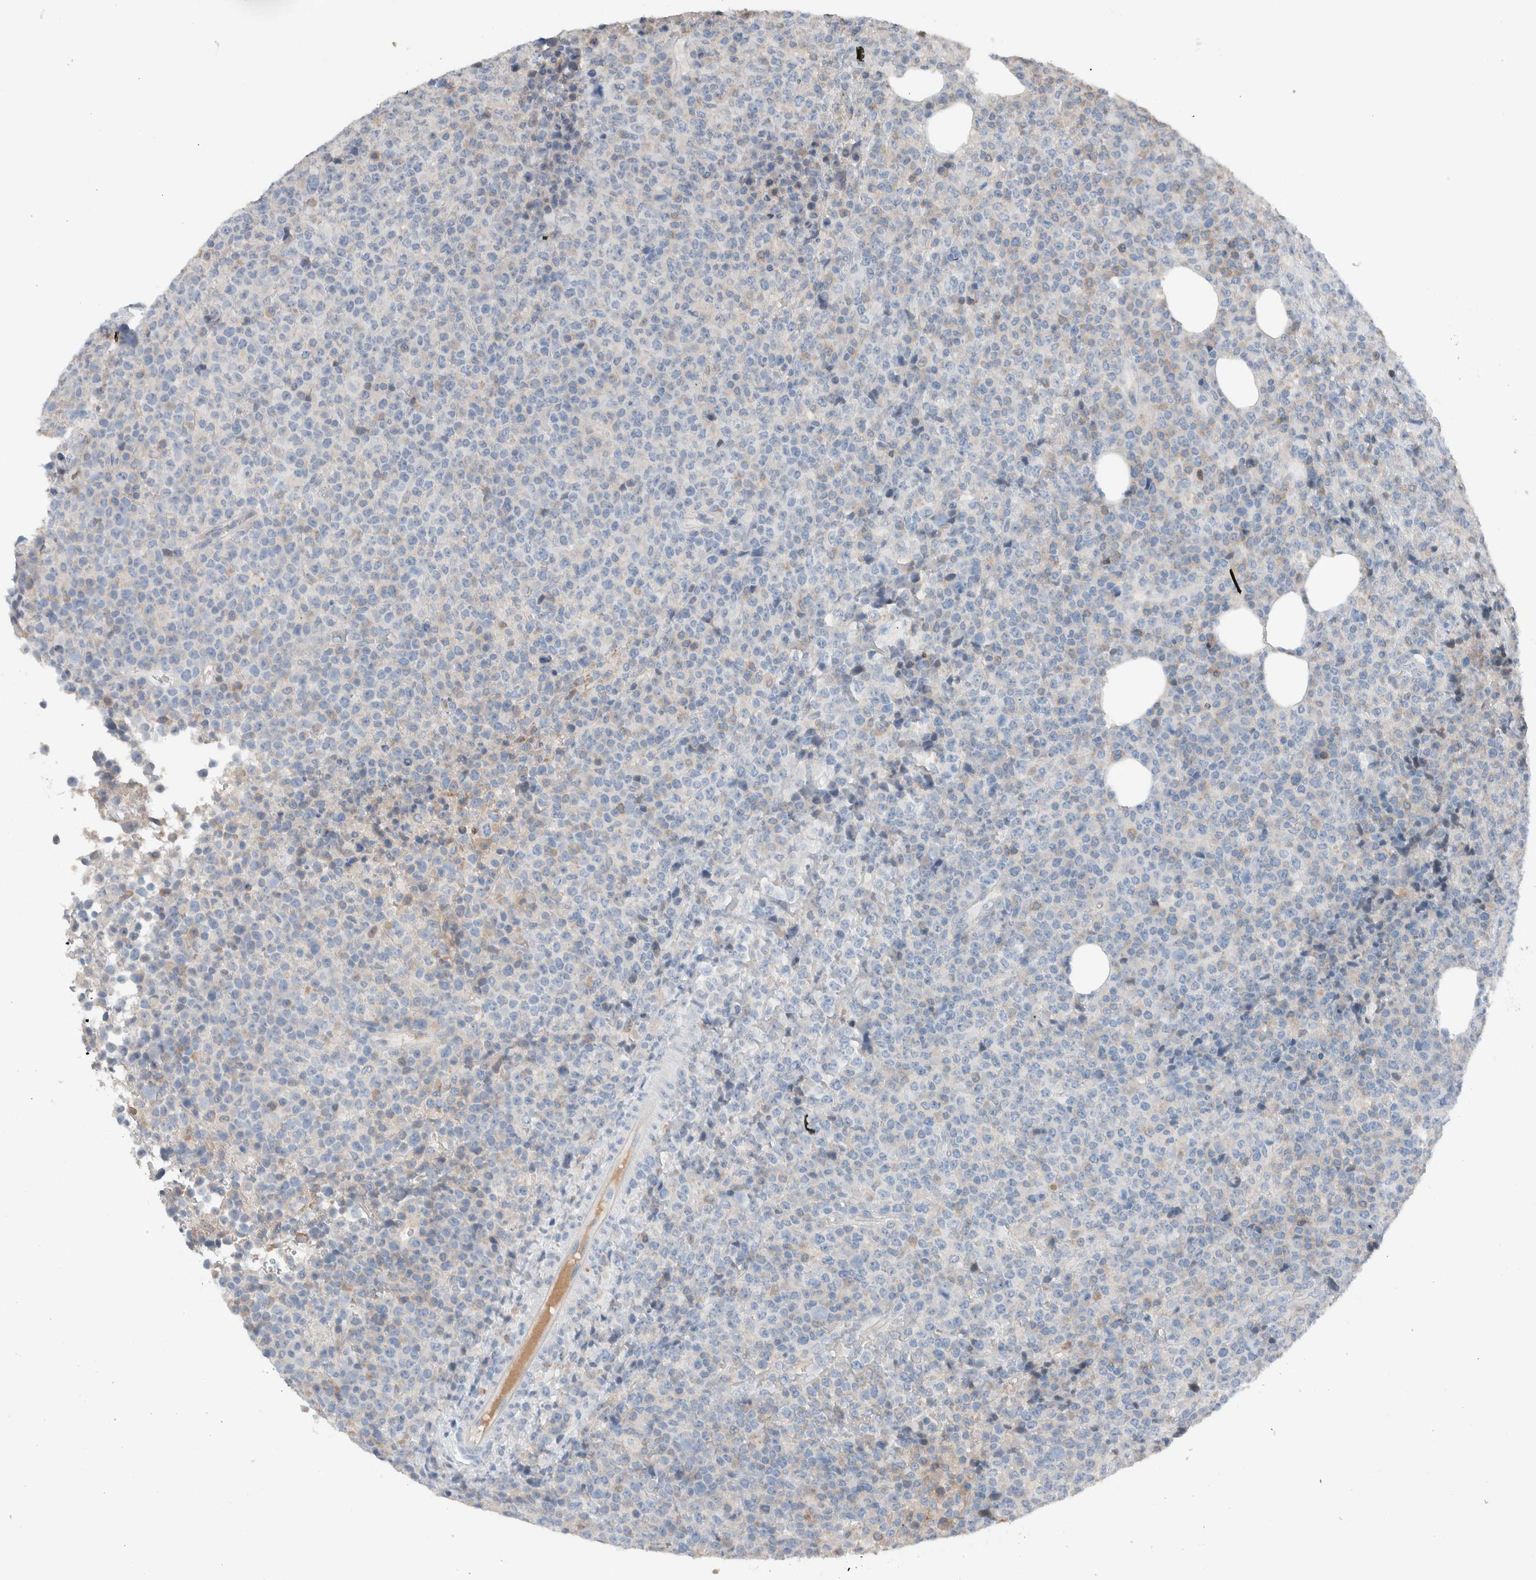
{"staining": {"intensity": "negative", "quantity": "none", "location": "none"}, "tissue": "lymphoma", "cell_type": "Tumor cells", "image_type": "cancer", "snomed": [{"axis": "morphology", "description": "Malignant lymphoma, non-Hodgkin's type, High grade"}, {"axis": "topography", "description": "Lymph node"}], "caption": "Immunohistochemistry (IHC) of human high-grade malignant lymphoma, non-Hodgkin's type shows no staining in tumor cells.", "gene": "DUOX1", "patient": {"sex": "male", "age": 13}}